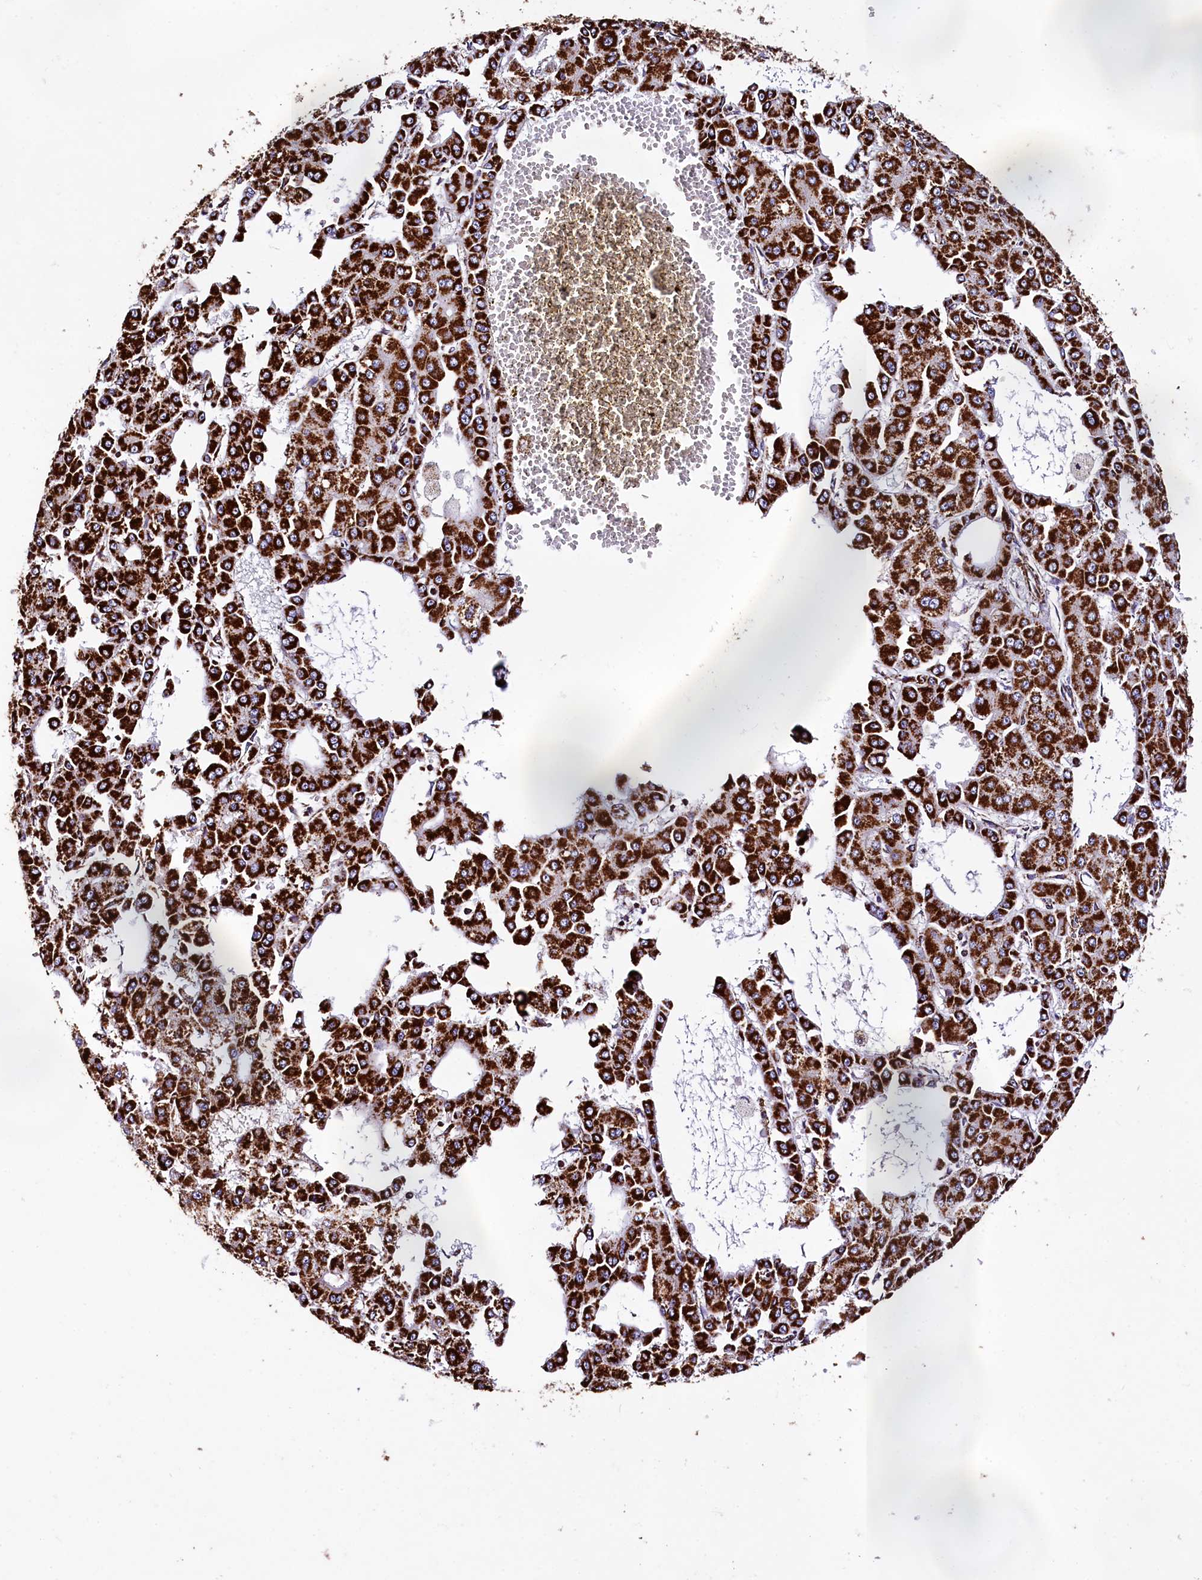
{"staining": {"intensity": "strong", "quantity": ">75%", "location": "cytoplasmic/membranous"}, "tissue": "liver cancer", "cell_type": "Tumor cells", "image_type": "cancer", "snomed": [{"axis": "morphology", "description": "Carcinoma, Hepatocellular, NOS"}, {"axis": "topography", "description": "Liver"}], "caption": "Immunohistochemistry (IHC) photomicrograph of neoplastic tissue: human liver cancer (hepatocellular carcinoma) stained using immunohistochemistry demonstrates high levels of strong protein expression localized specifically in the cytoplasmic/membranous of tumor cells, appearing as a cytoplasmic/membranous brown color.", "gene": "KLC2", "patient": {"sex": "male", "age": 47}}